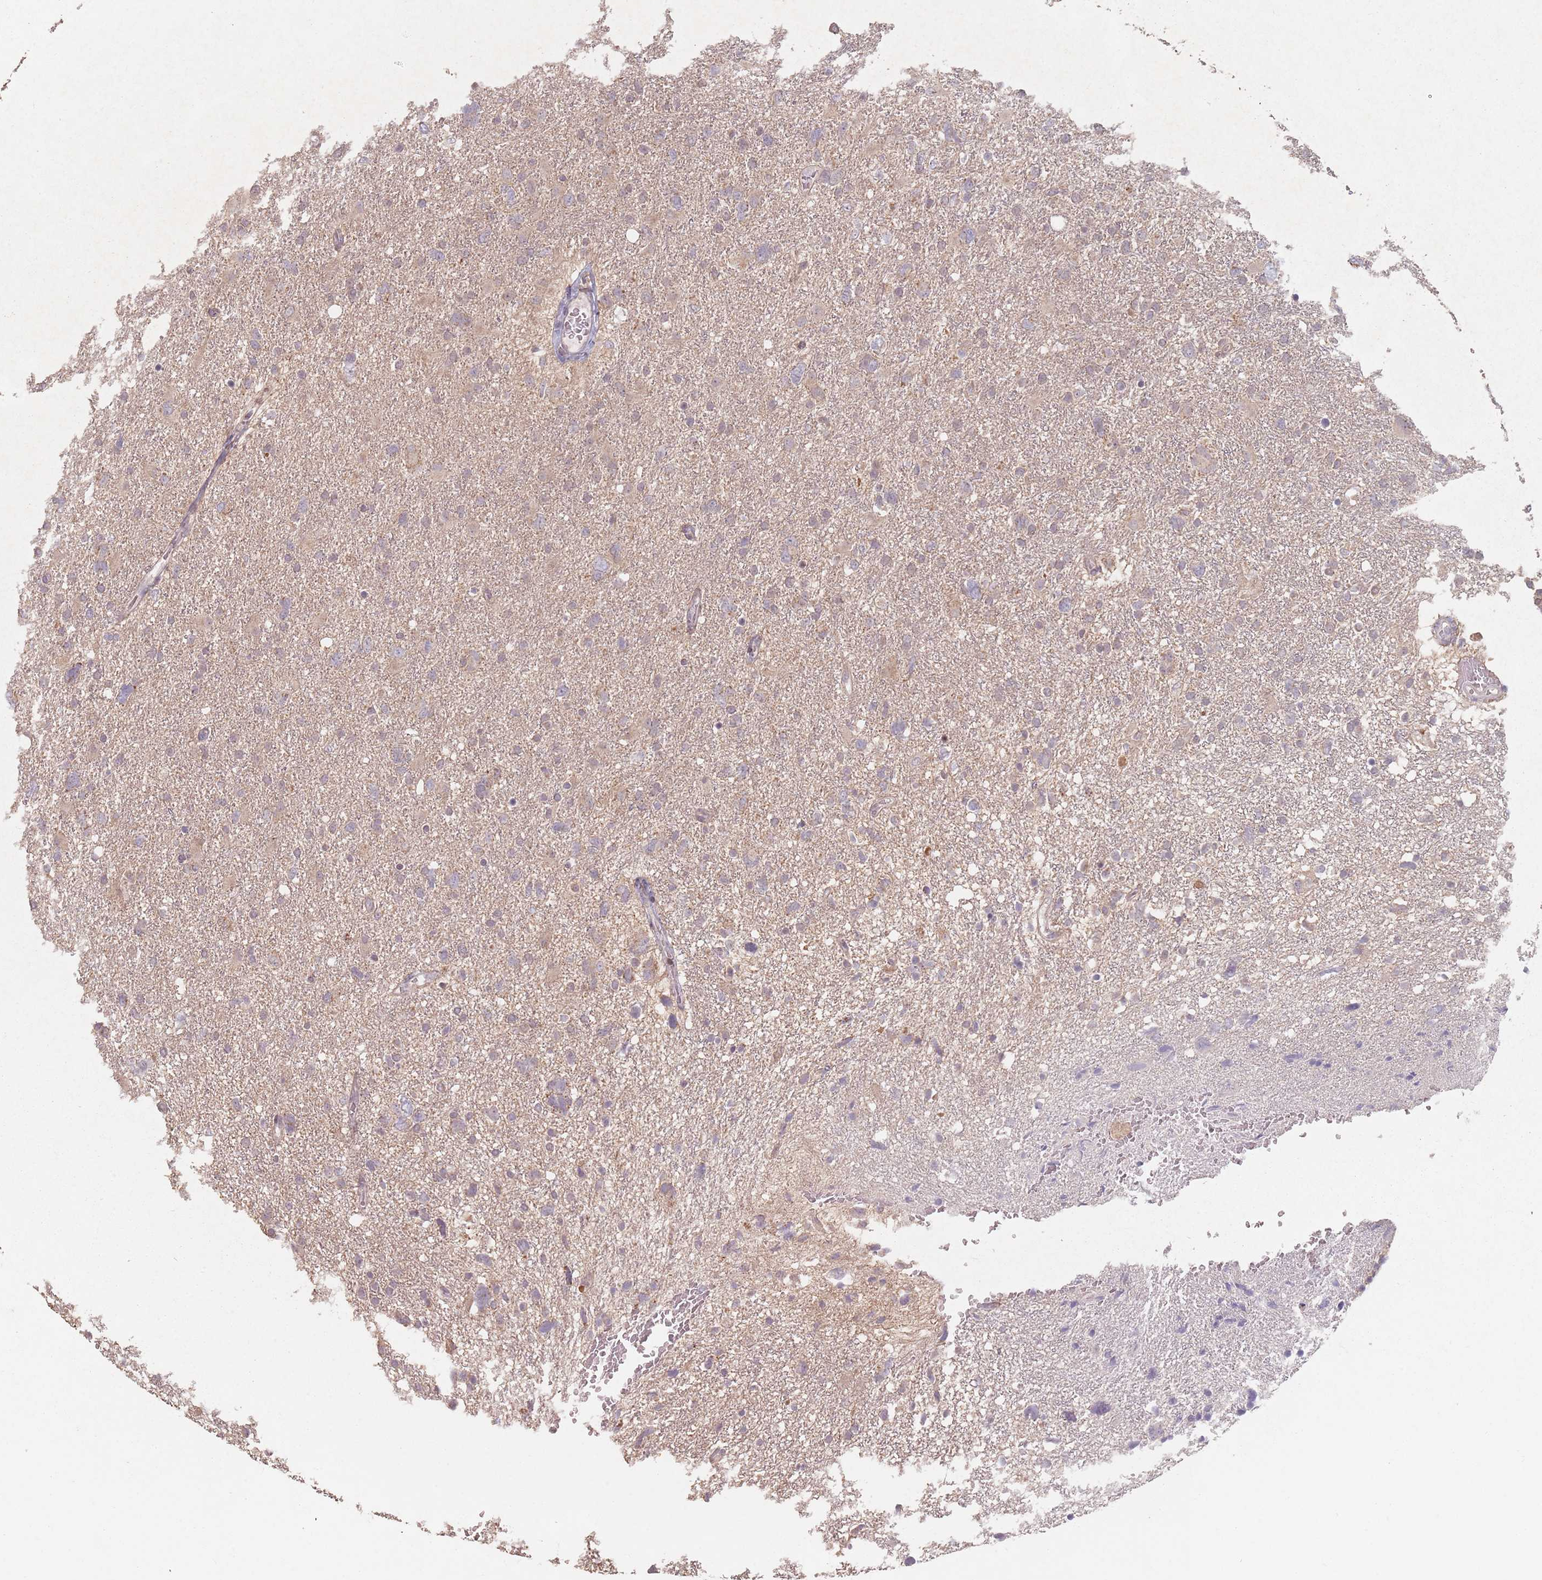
{"staining": {"intensity": "weak", "quantity": "25%-75%", "location": "cytoplasmic/membranous,nuclear"}, "tissue": "glioma", "cell_type": "Tumor cells", "image_type": "cancer", "snomed": [{"axis": "morphology", "description": "Glioma, malignant, High grade"}, {"axis": "topography", "description": "Brain"}], "caption": "Immunohistochemistry of human glioma shows low levels of weak cytoplasmic/membranous and nuclear positivity in approximately 25%-75% of tumor cells. (DAB (3,3'-diaminobenzidine) IHC with brightfield microscopy, high magnification).", "gene": "VPS52", "patient": {"sex": "male", "age": 61}}